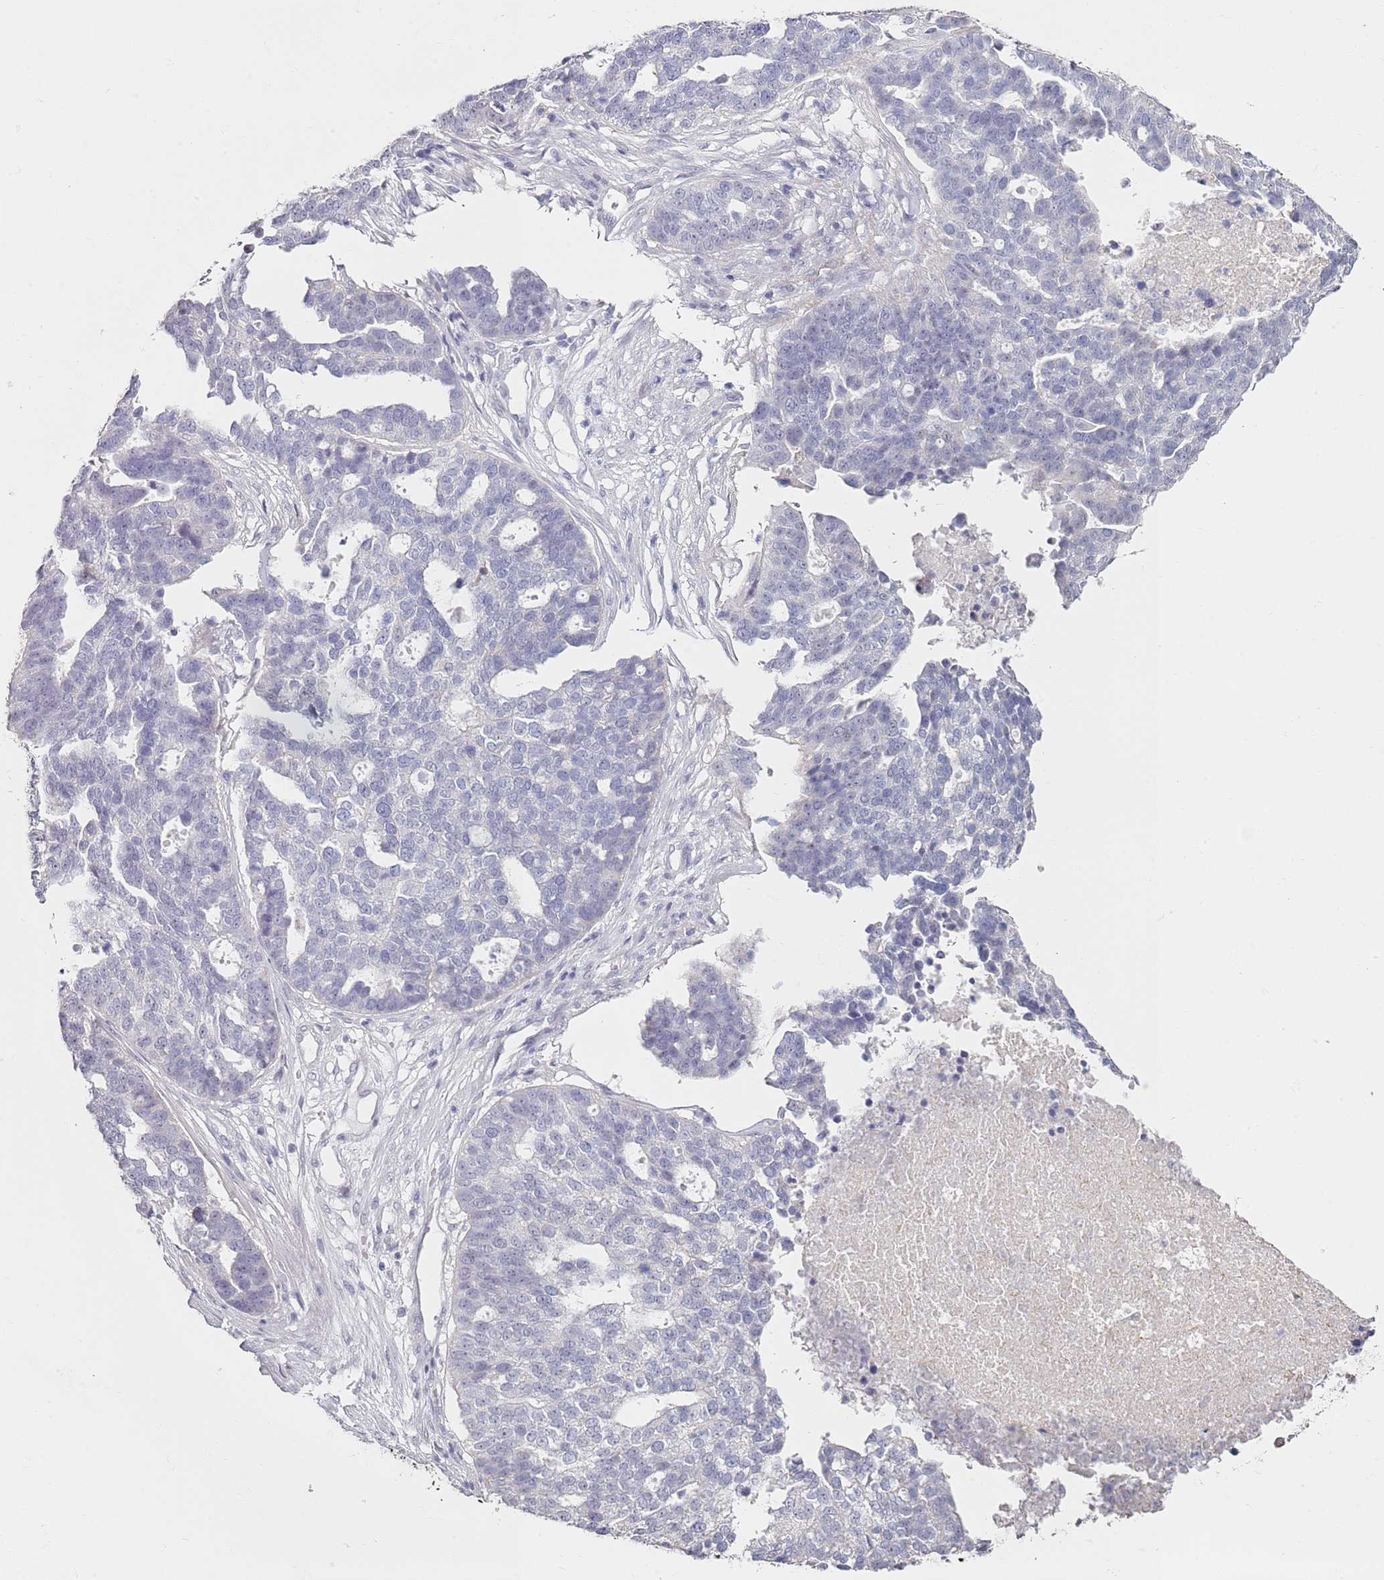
{"staining": {"intensity": "negative", "quantity": "none", "location": "none"}, "tissue": "ovarian cancer", "cell_type": "Tumor cells", "image_type": "cancer", "snomed": [{"axis": "morphology", "description": "Cystadenocarcinoma, serous, NOS"}, {"axis": "topography", "description": "Ovary"}], "caption": "Tumor cells show no significant expression in ovarian cancer.", "gene": "DNAH11", "patient": {"sex": "female", "age": 59}}